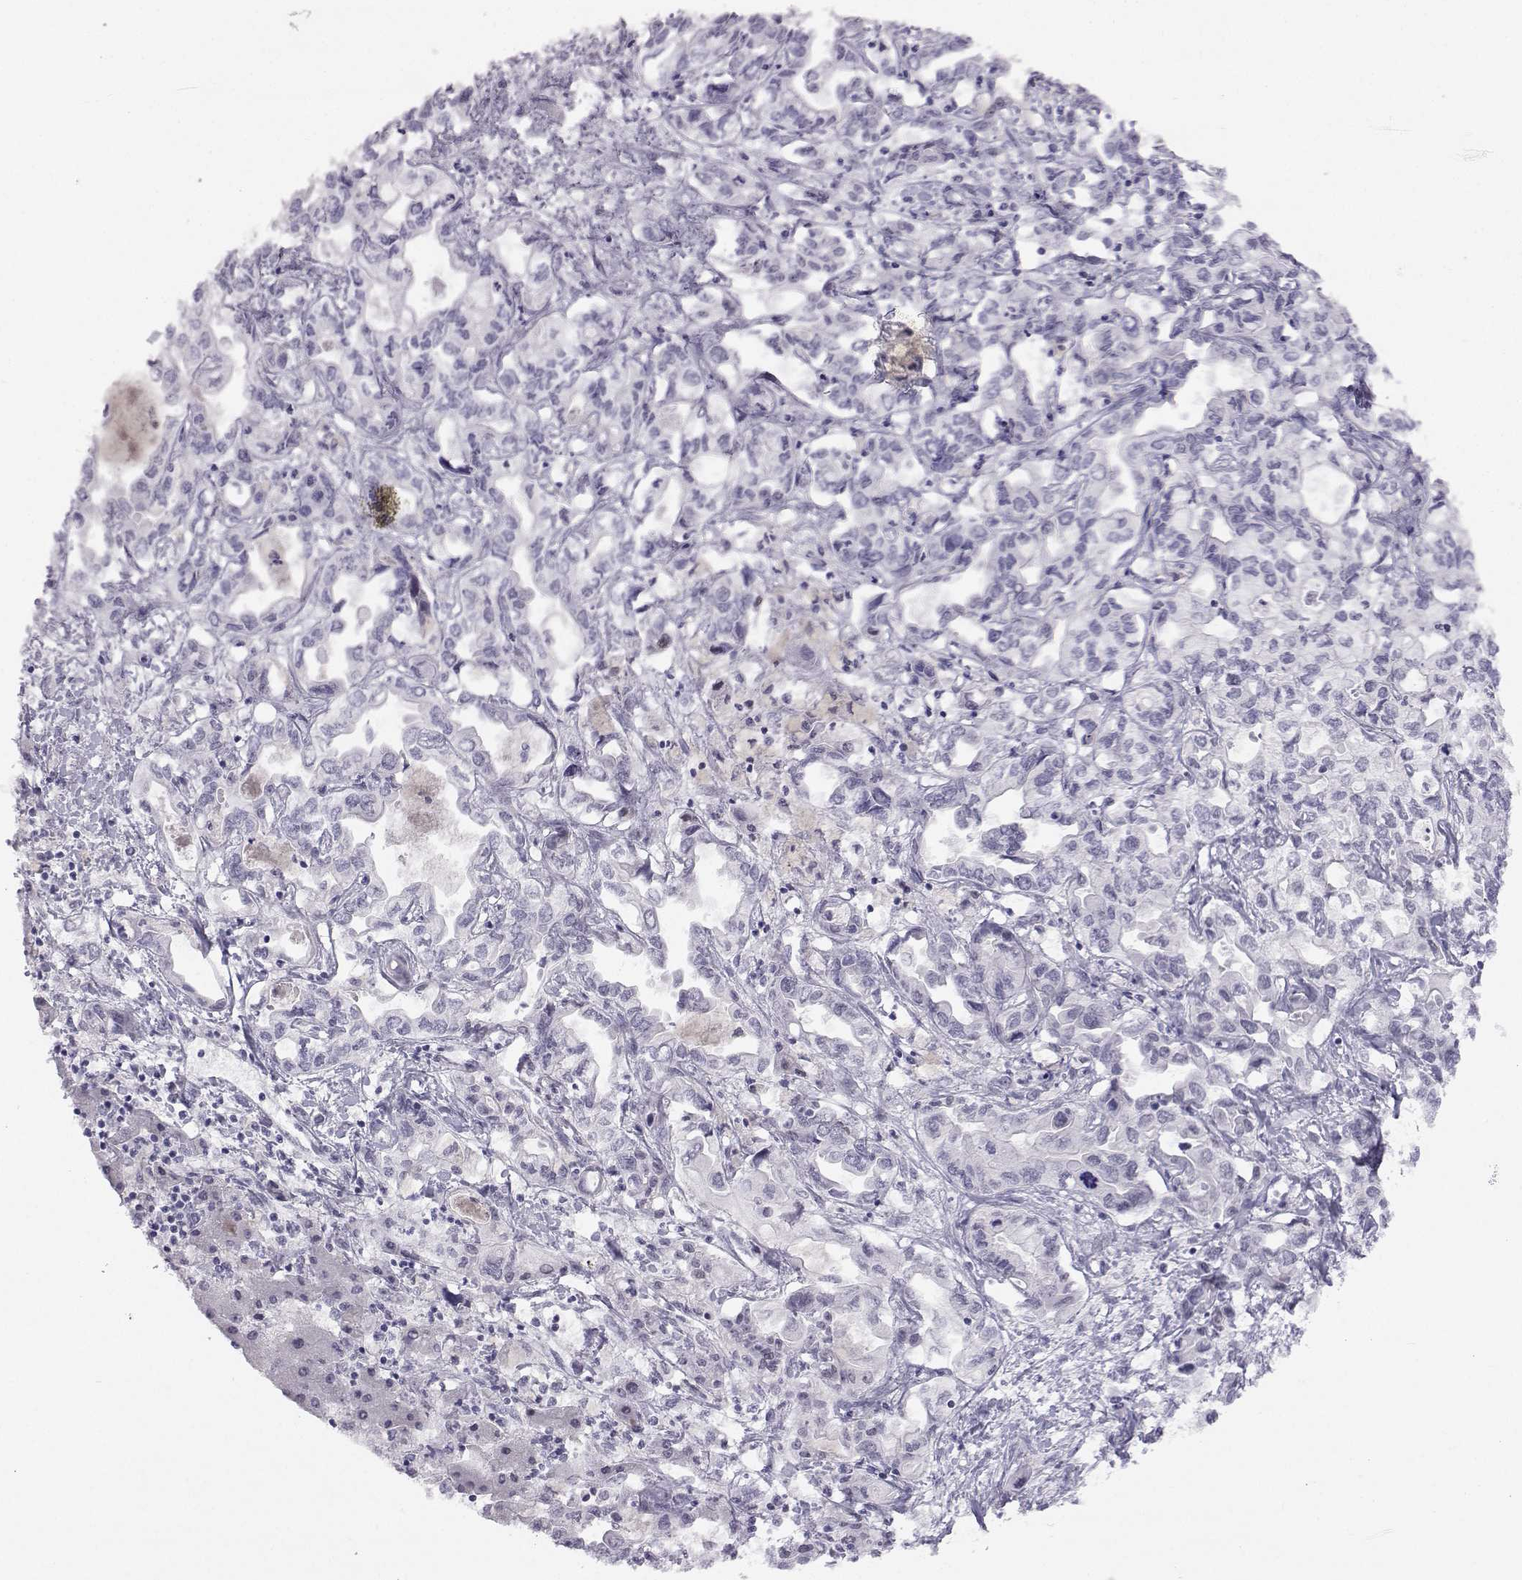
{"staining": {"intensity": "negative", "quantity": "none", "location": "none"}, "tissue": "liver cancer", "cell_type": "Tumor cells", "image_type": "cancer", "snomed": [{"axis": "morphology", "description": "Cholangiocarcinoma"}, {"axis": "topography", "description": "Liver"}], "caption": "Immunohistochemistry (IHC) histopathology image of liver cholangiocarcinoma stained for a protein (brown), which reveals no staining in tumor cells.", "gene": "MED26", "patient": {"sex": "female", "age": 64}}